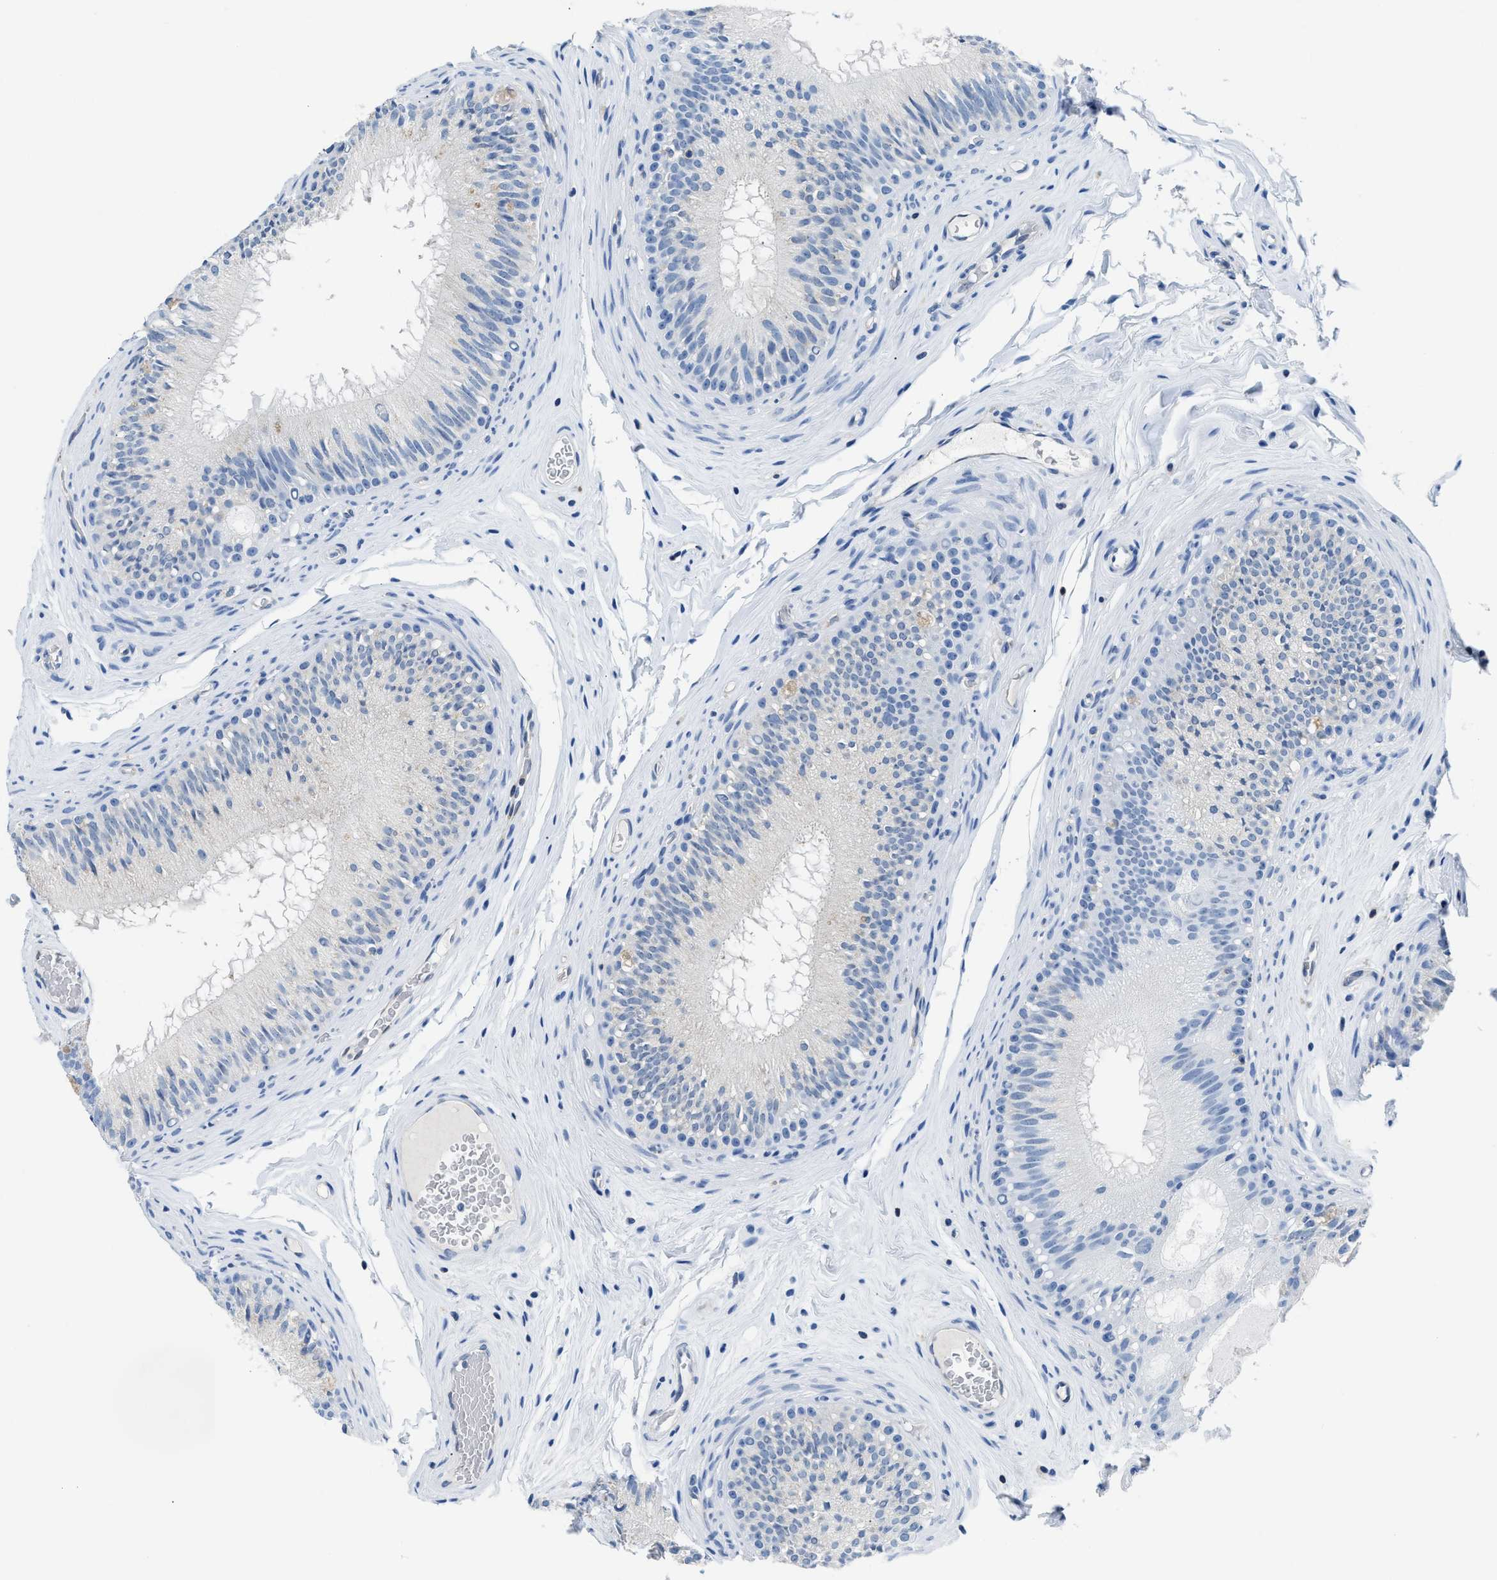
{"staining": {"intensity": "negative", "quantity": "none", "location": "none"}, "tissue": "epididymis", "cell_type": "Glandular cells", "image_type": "normal", "snomed": [{"axis": "morphology", "description": "Normal tissue, NOS"}, {"axis": "topography", "description": "Testis"}, {"axis": "topography", "description": "Epididymis"}], "caption": "Image shows no significant protein expression in glandular cells of normal epididymis.", "gene": "NFATC2", "patient": {"sex": "male", "age": 36}}